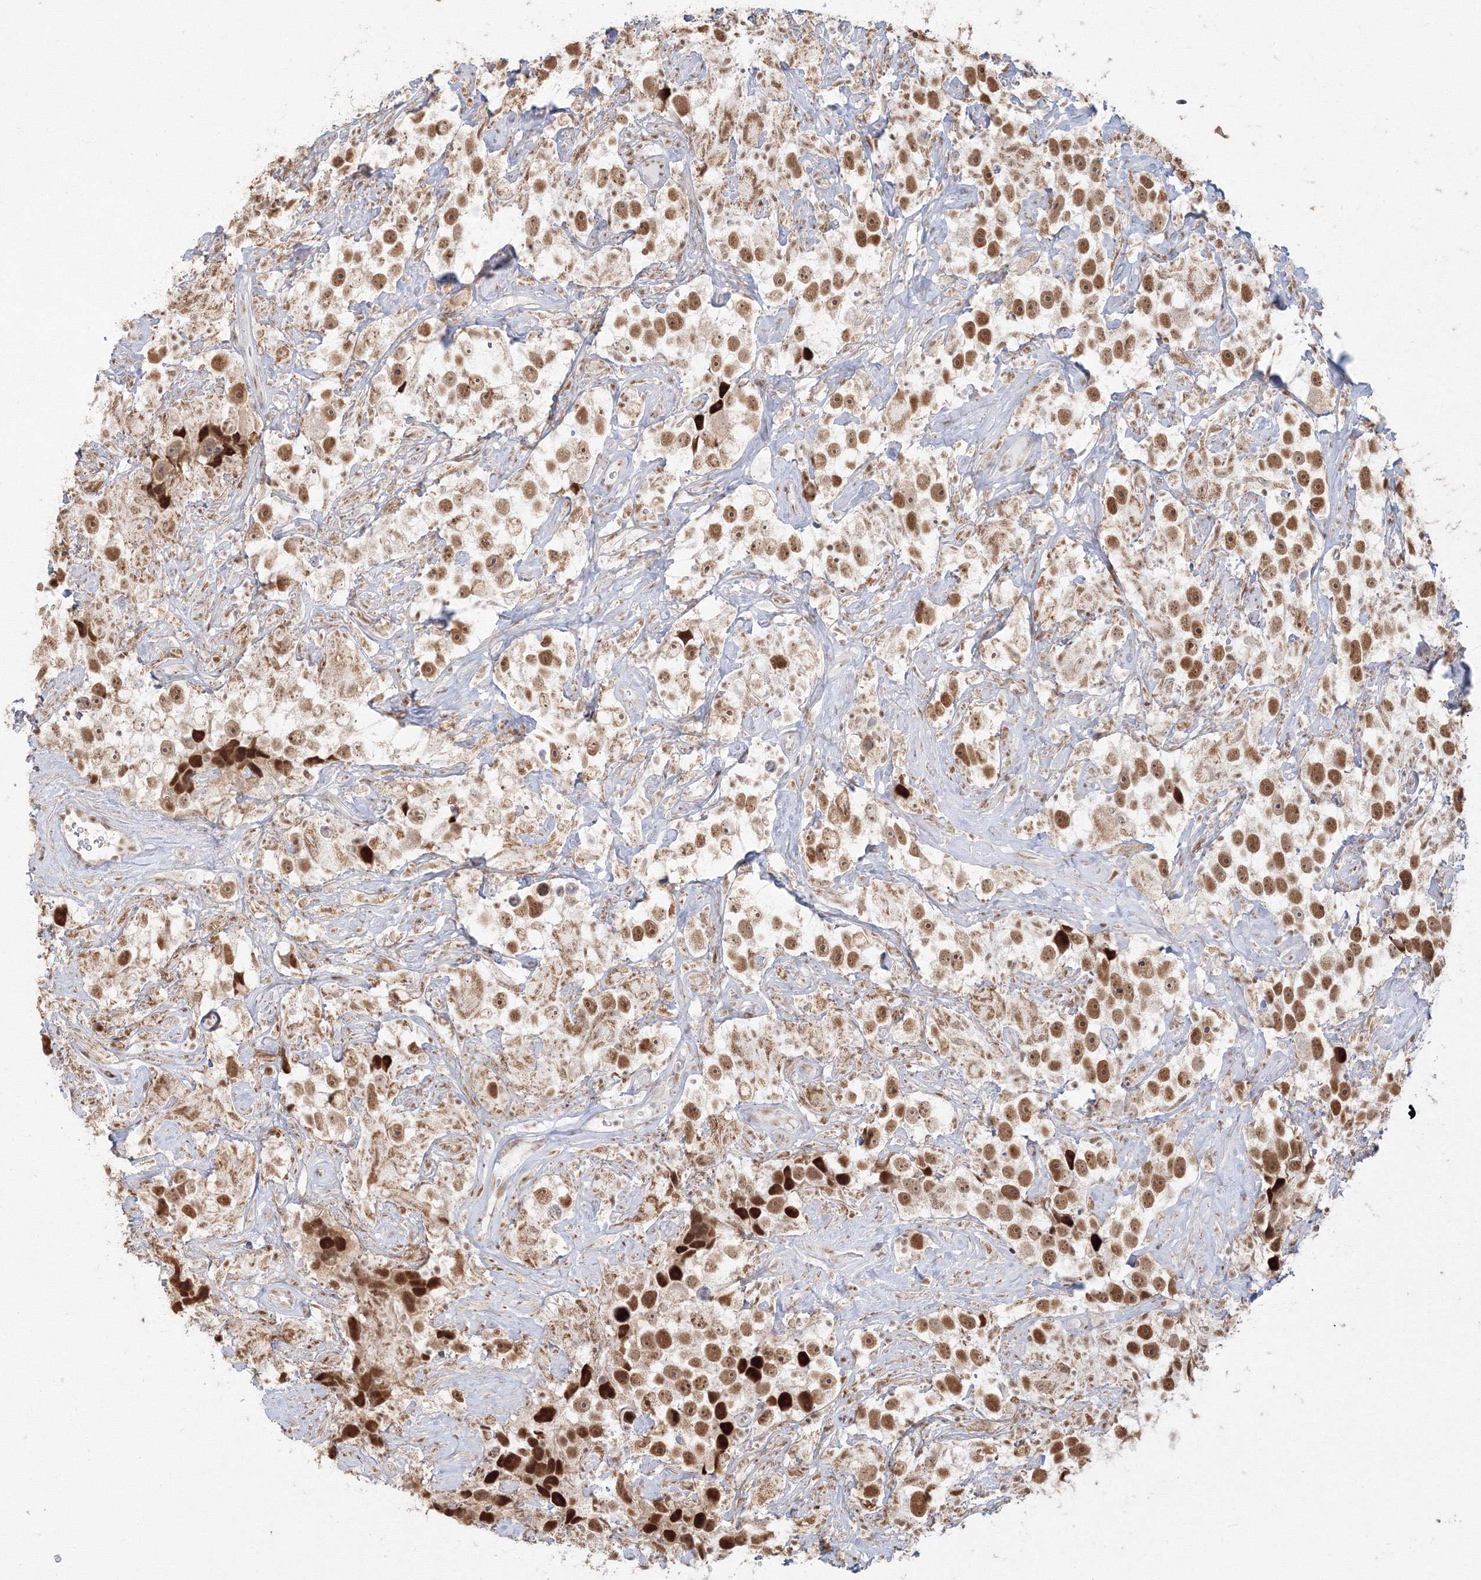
{"staining": {"intensity": "strong", "quantity": ">75%", "location": "nuclear"}, "tissue": "testis cancer", "cell_type": "Tumor cells", "image_type": "cancer", "snomed": [{"axis": "morphology", "description": "Seminoma, NOS"}, {"axis": "topography", "description": "Testis"}], "caption": "Brown immunohistochemical staining in testis seminoma reveals strong nuclear positivity in about >75% of tumor cells.", "gene": "PPP4R2", "patient": {"sex": "male", "age": 49}}